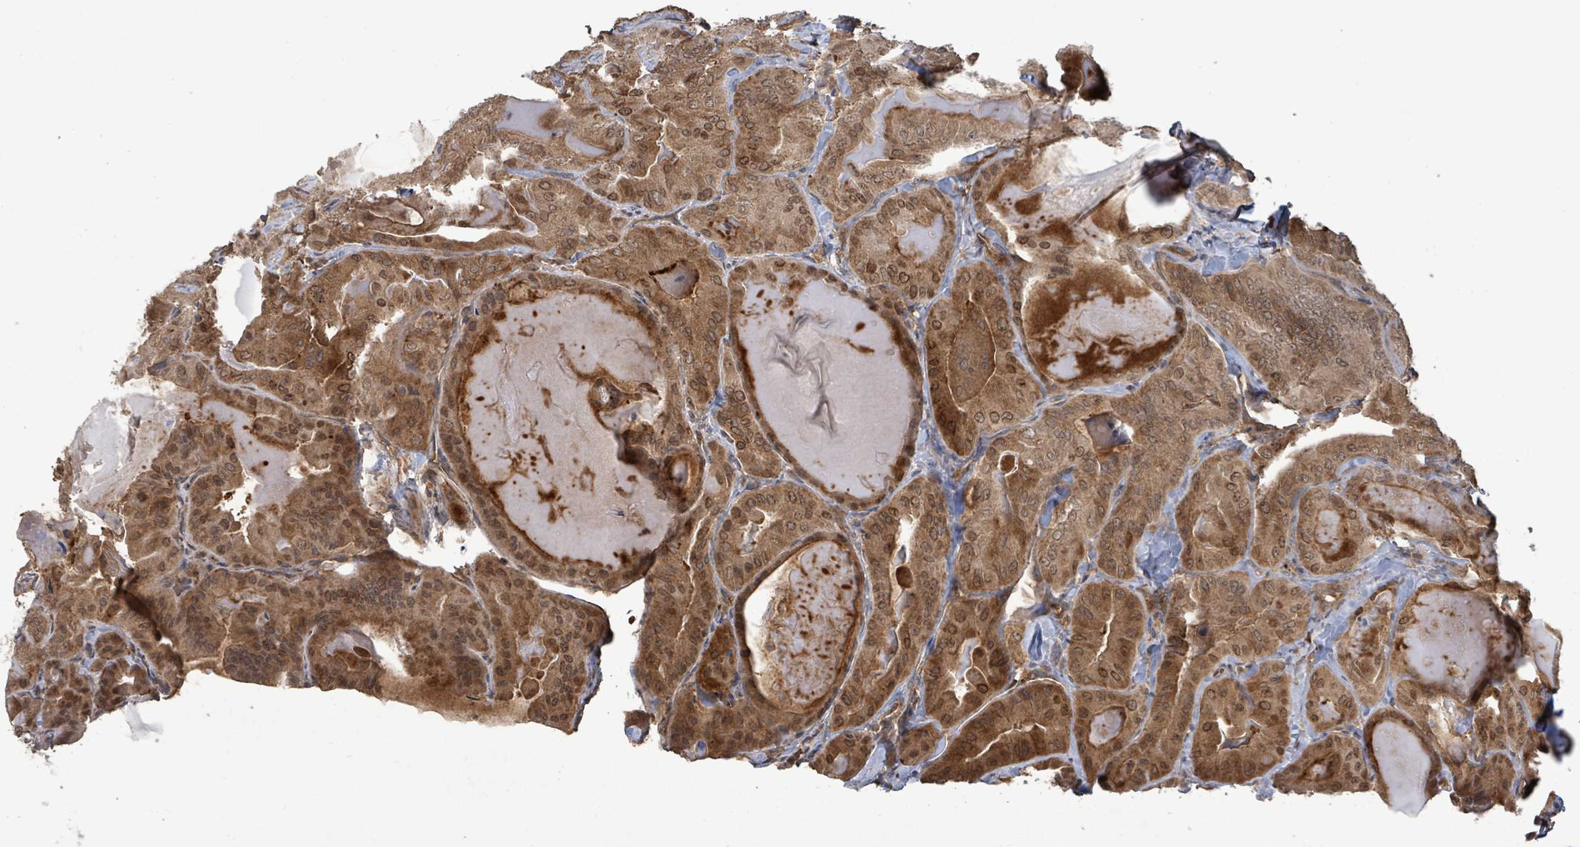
{"staining": {"intensity": "moderate", "quantity": ">75%", "location": "cytoplasmic/membranous,nuclear"}, "tissue": "thyroid cancer", "cell_type": "Tumor cells", "image_type": "cancer", "snomed": [{"axis": "morphology", "description": "Papillary adenocarcinoma, NOS"}, {"axis": "topography", "description": "Thyroid gland"}], "caption": "About >75% of tumor cells in human thyroid papillary adenocarcinoma reveal moderate cytoplasmic/membranous and nuclear protein positivity as visualized by brown immunohistochemical staining.", "gene": "KLC1", "patient": {"sex": "female", "age": 68}}